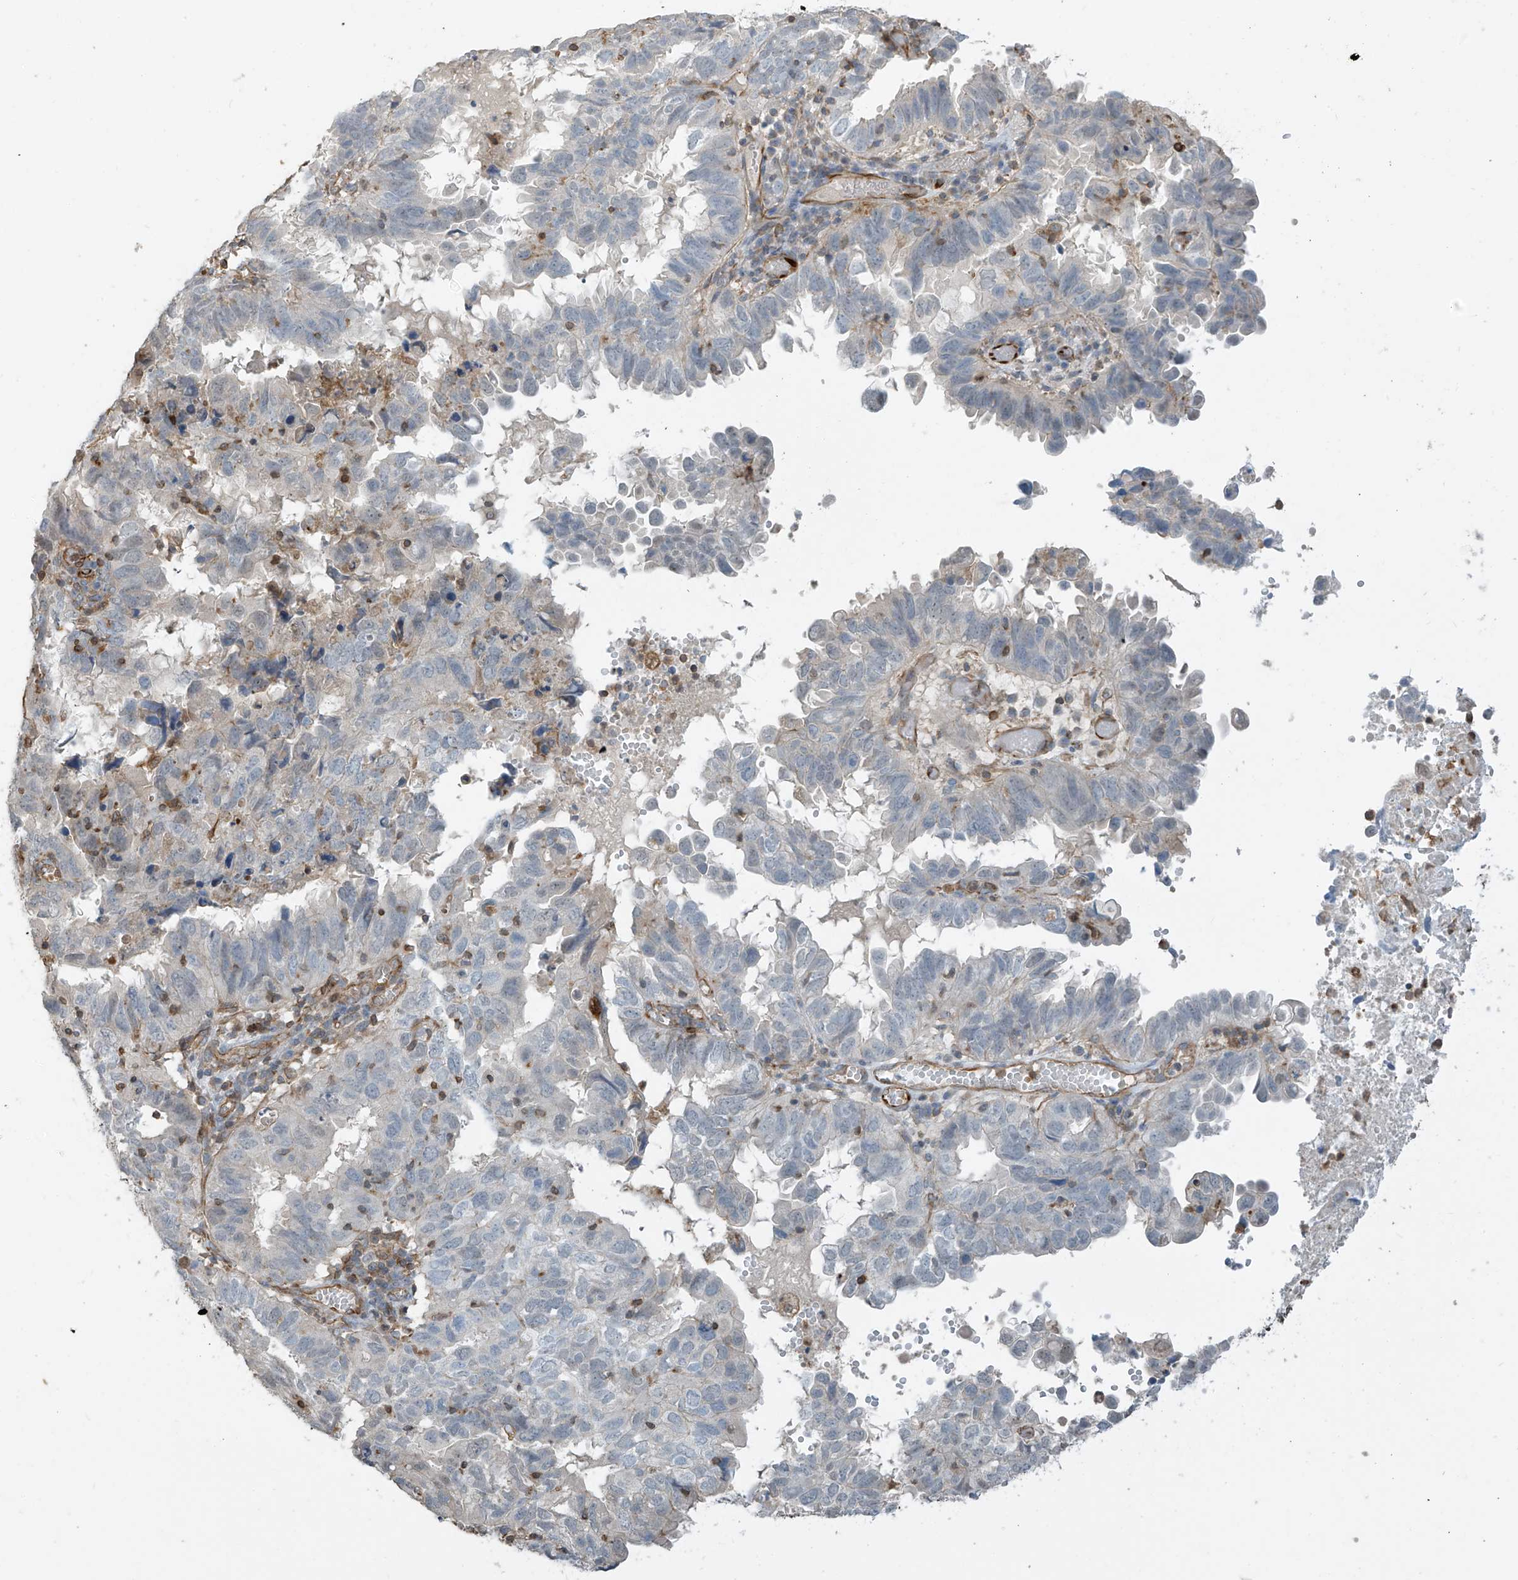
{"staining": {"intensity": "negative", "quantity": "none", "location": "none"}, "tissue": "endometrial cancer", "cell_type": "Tumor cells", "image_type": "cancer", "snomed": [{"axis": "morphology", "description": "Adenocarcinoma, NOS"}, {"axis": "topography", "description": "Uterus"}], "caption": "Micrograph shows no protein positivity in tumor cells of endometrial adenocarcinoma tissue.", "gene": "SH3BGRL3", "patient": {"sex": "female", "age": 77}}